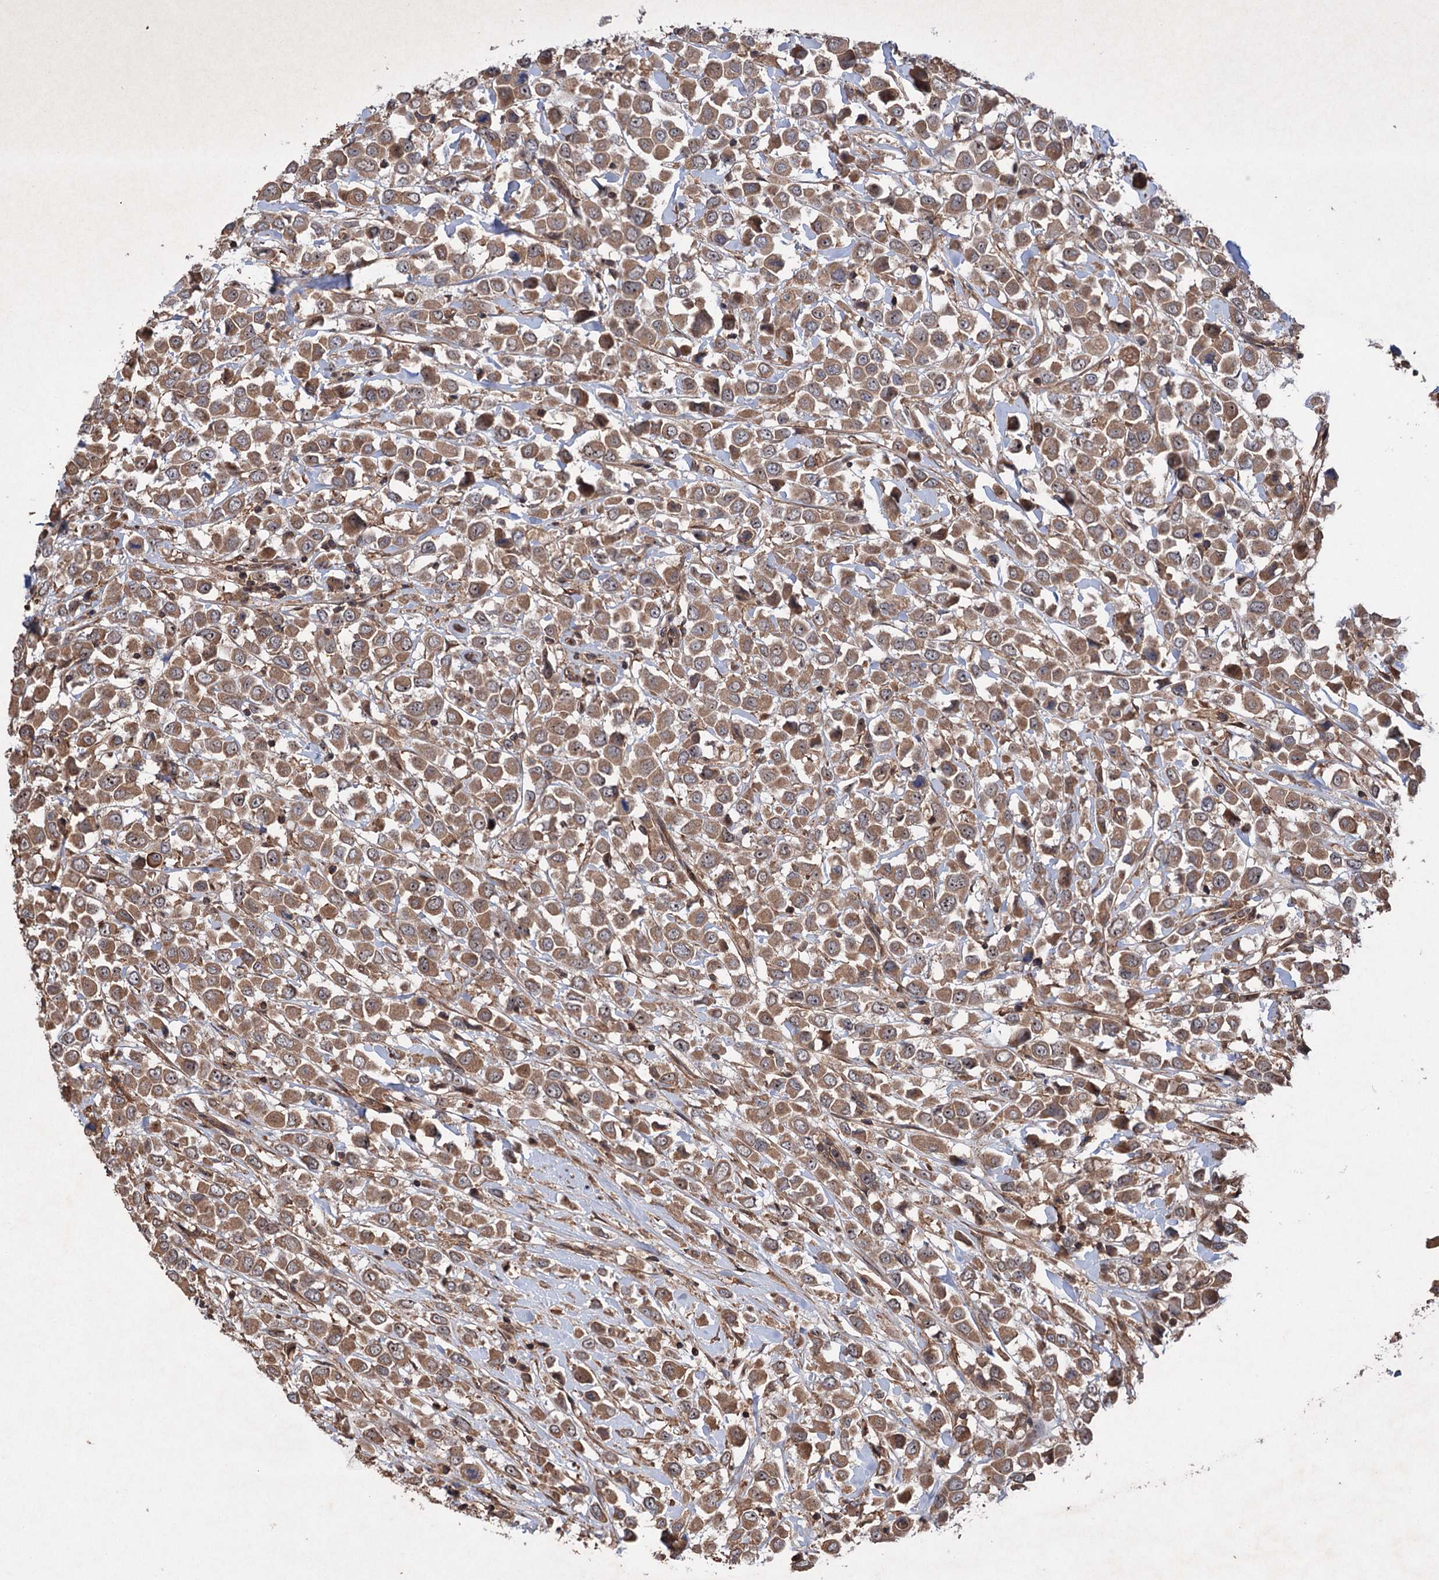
{"staining": {"intensity": "moderate", "quantity": ">75%", "location": "cytoplasmic/membranous,nuclear"}, "tissue": "breast cancer", "cell_type": "Tumor cells", "image_type": "cancer", "snomed": [{"axis": "morphology", "description": "Duct carcinoma"}, {"axis": "topography", "description": "Breast"}], "caption": "Tumor cells reveal moderate cytoplasmic/membranous and nuclear expression in approximately >75% of cells in breast invasive ductal carcinoma.", "gene": "ADK", "patient": {"sex": "female", "age": 61}}